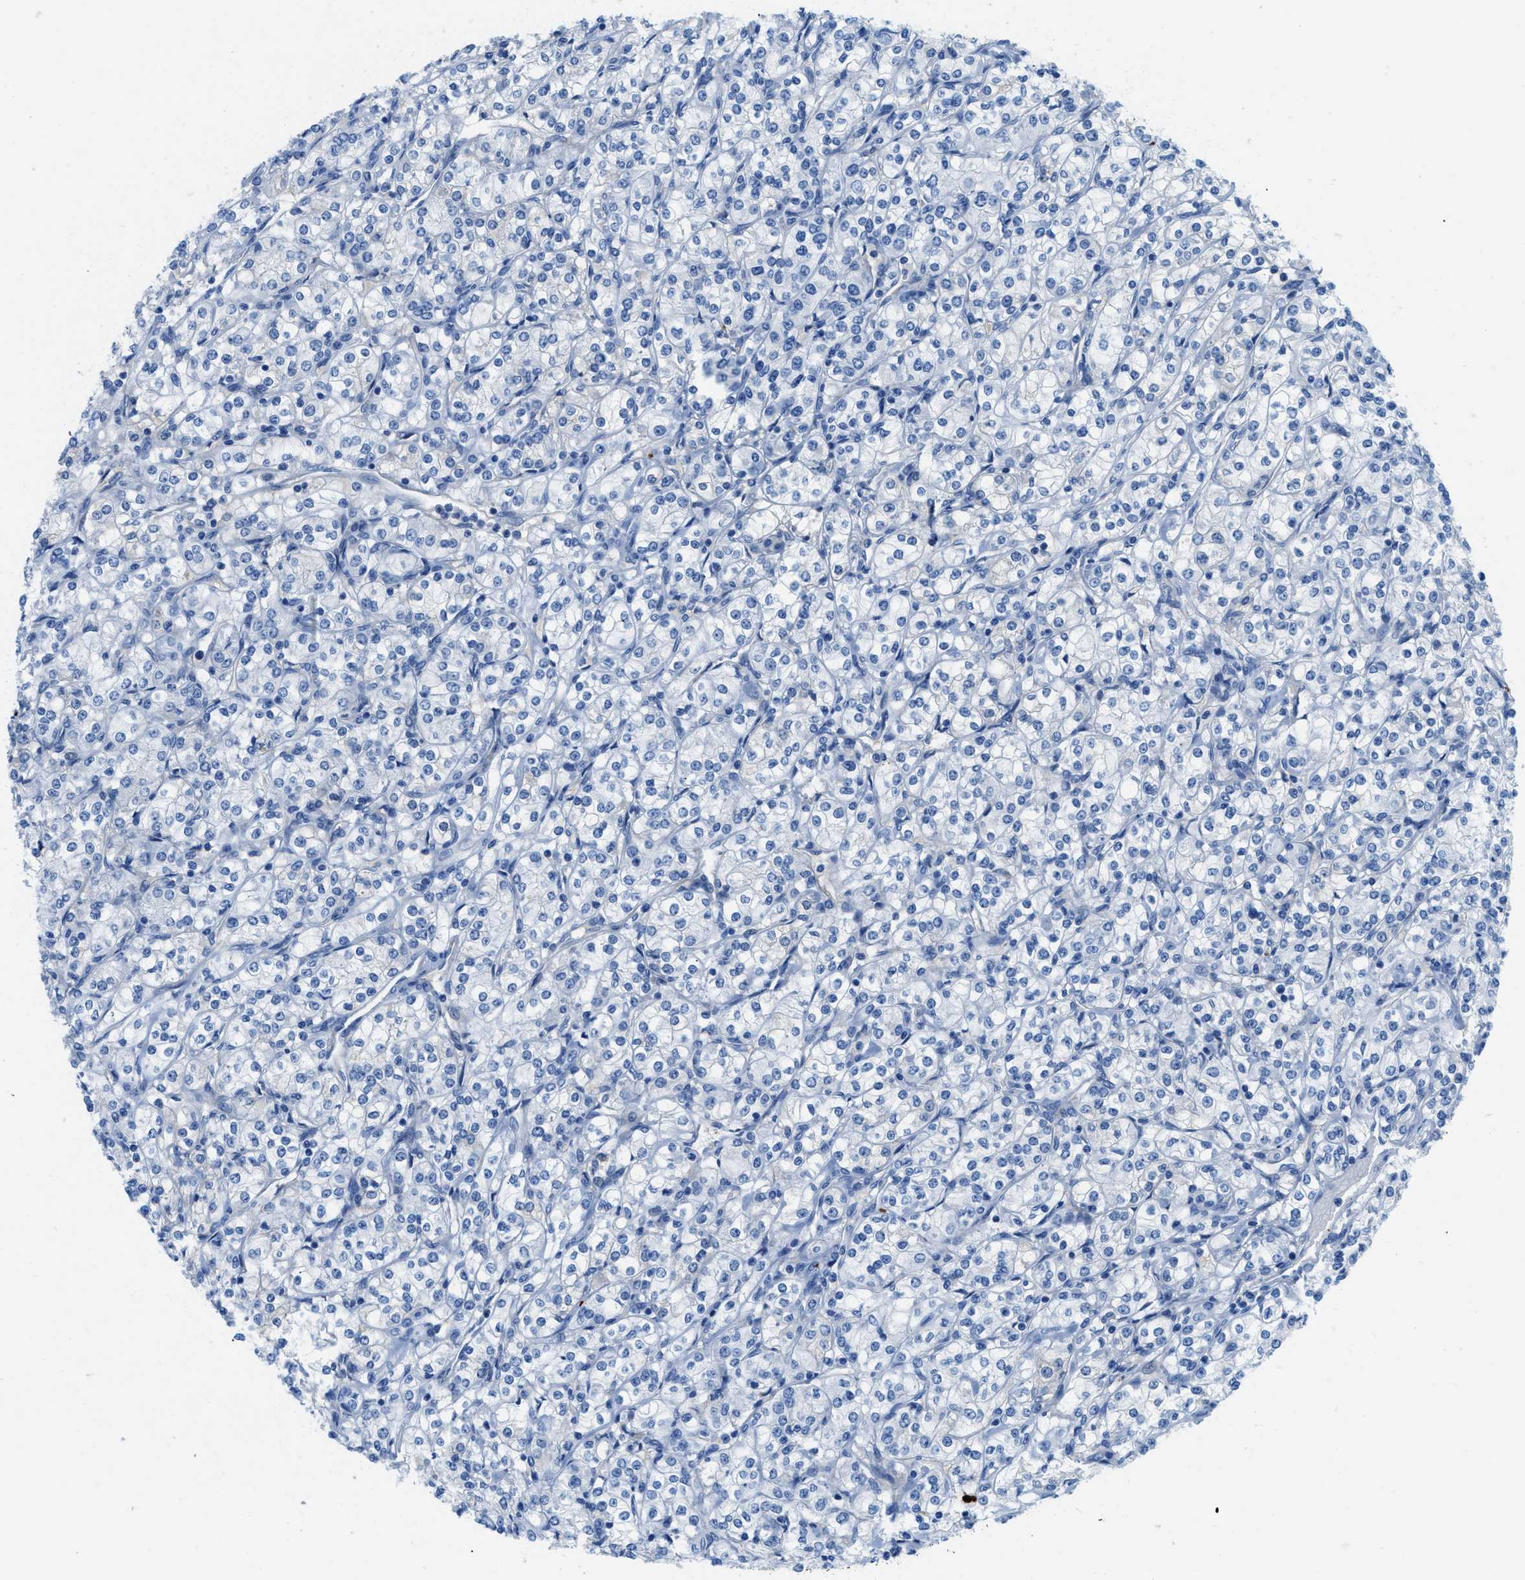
{"staining": {"intensity": "negative", "quantity": "none", "location": "none"}, "tissue": "renal cancer", "cell_type": "Tumor cells", "image_type": "cancer", "snomed": [{"axis": "morphology", "description": "Adenocarcinoma, NOS"}, {"axis": "topography", "description": "Kidney"}], "caption": "Protein analysis of renal cancer (adenocarcinoma) shows no significant positivity in tumor cells.", "gene": "XCR1", "patient": {"sex": "male", "age": 77}}